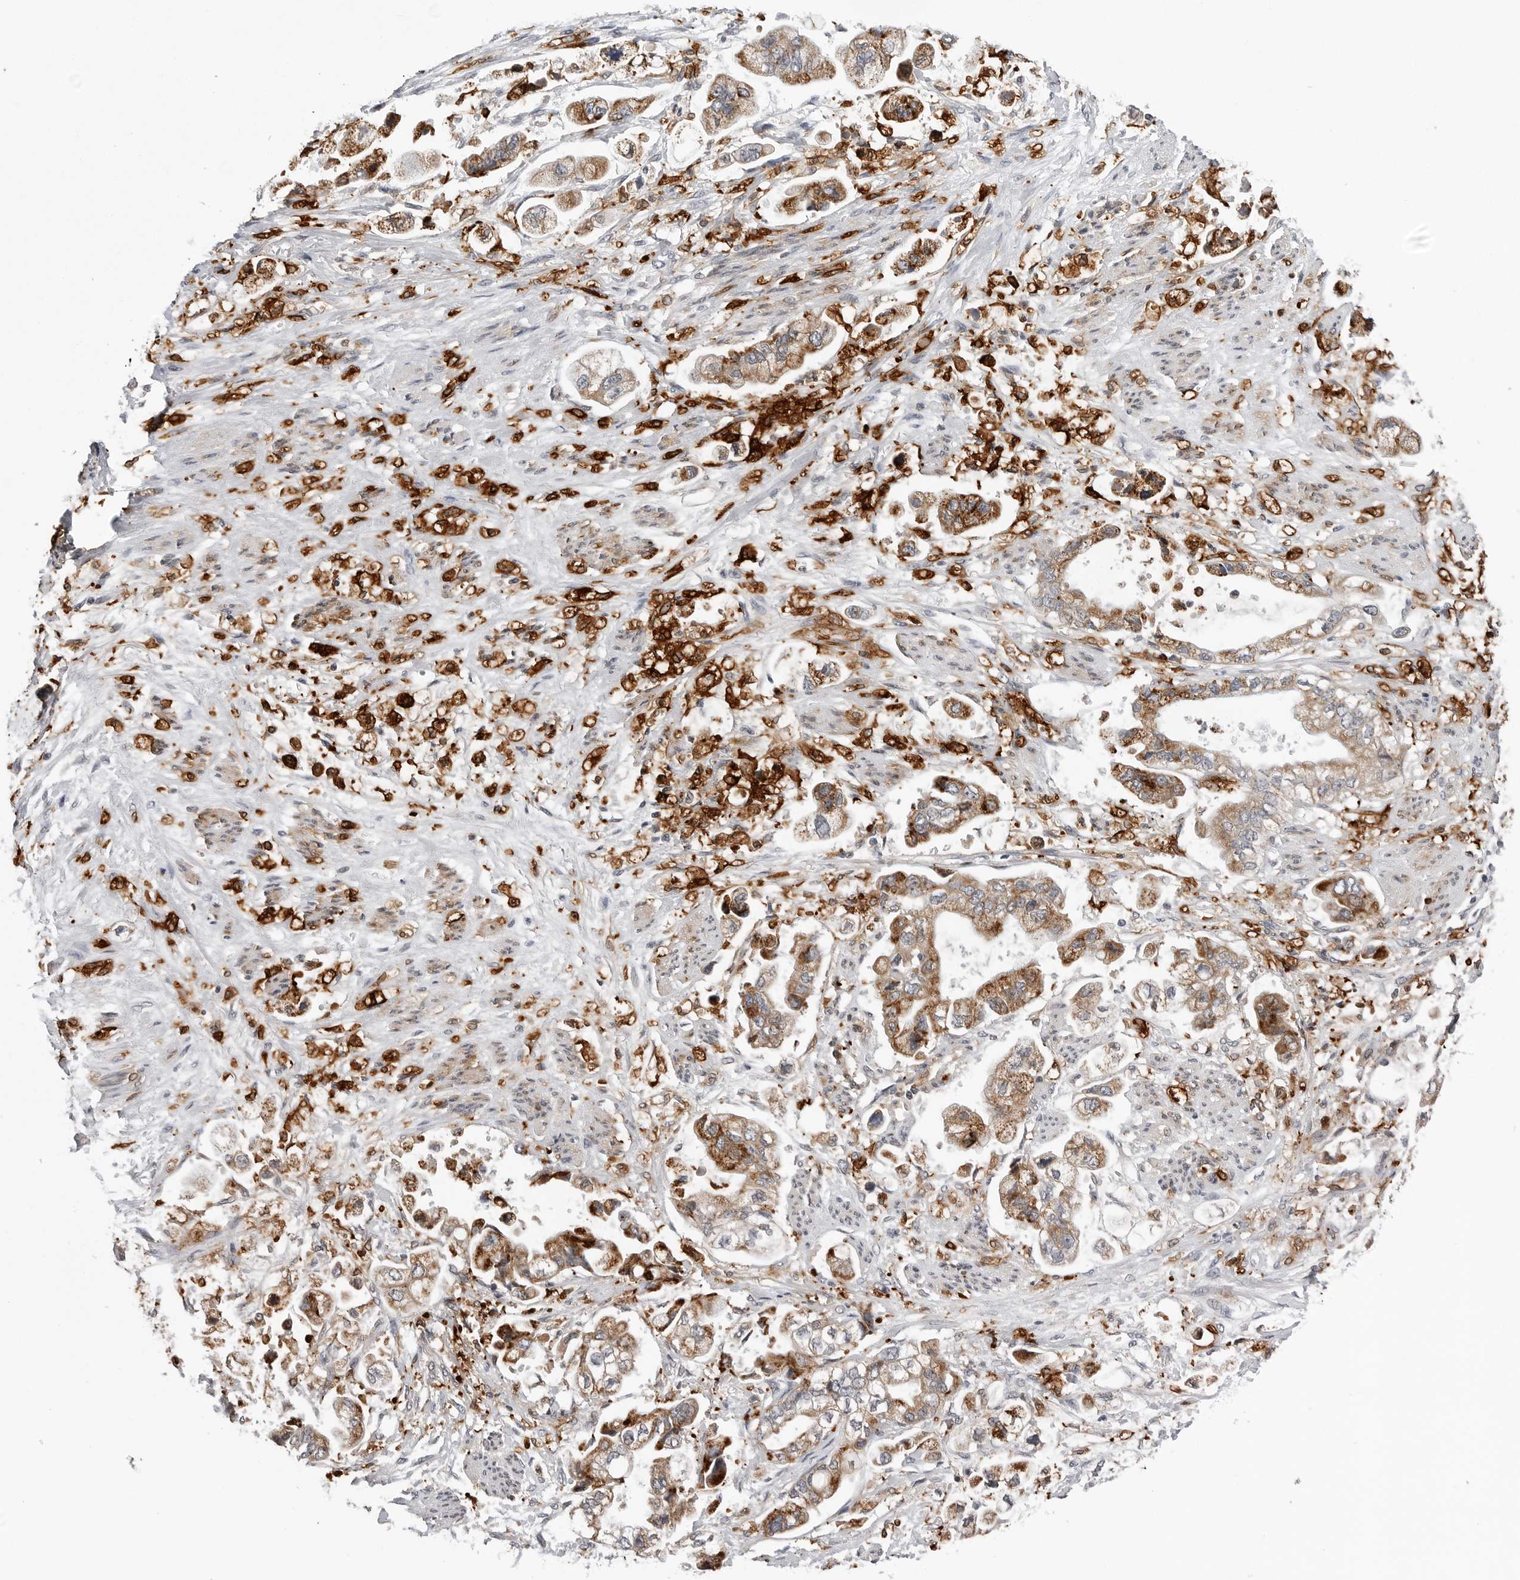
{"staining": {"intensity": "strong", "quantity": ">75%", "location": "cytoplasmic/membranous"}, "tissue": "stomach cancer", "cell_type": "Tumor cells", "image_type": "cancer", "snomed": [{"axis": "morphology", "description": "Adenocarcinoma, NOS"}, {"axis": "topography", "description": "Stomach"}], "caption": "DAB (3,3'-diaminobenzidine) immunohistochemical staining of human adenocarcinoma (stomach) displays strong cytoplasmic/membranous protein staining in approximately >75% of tumor cells.", "gene": "CDK20", "patient": {"sex": "male", "age": 62}}